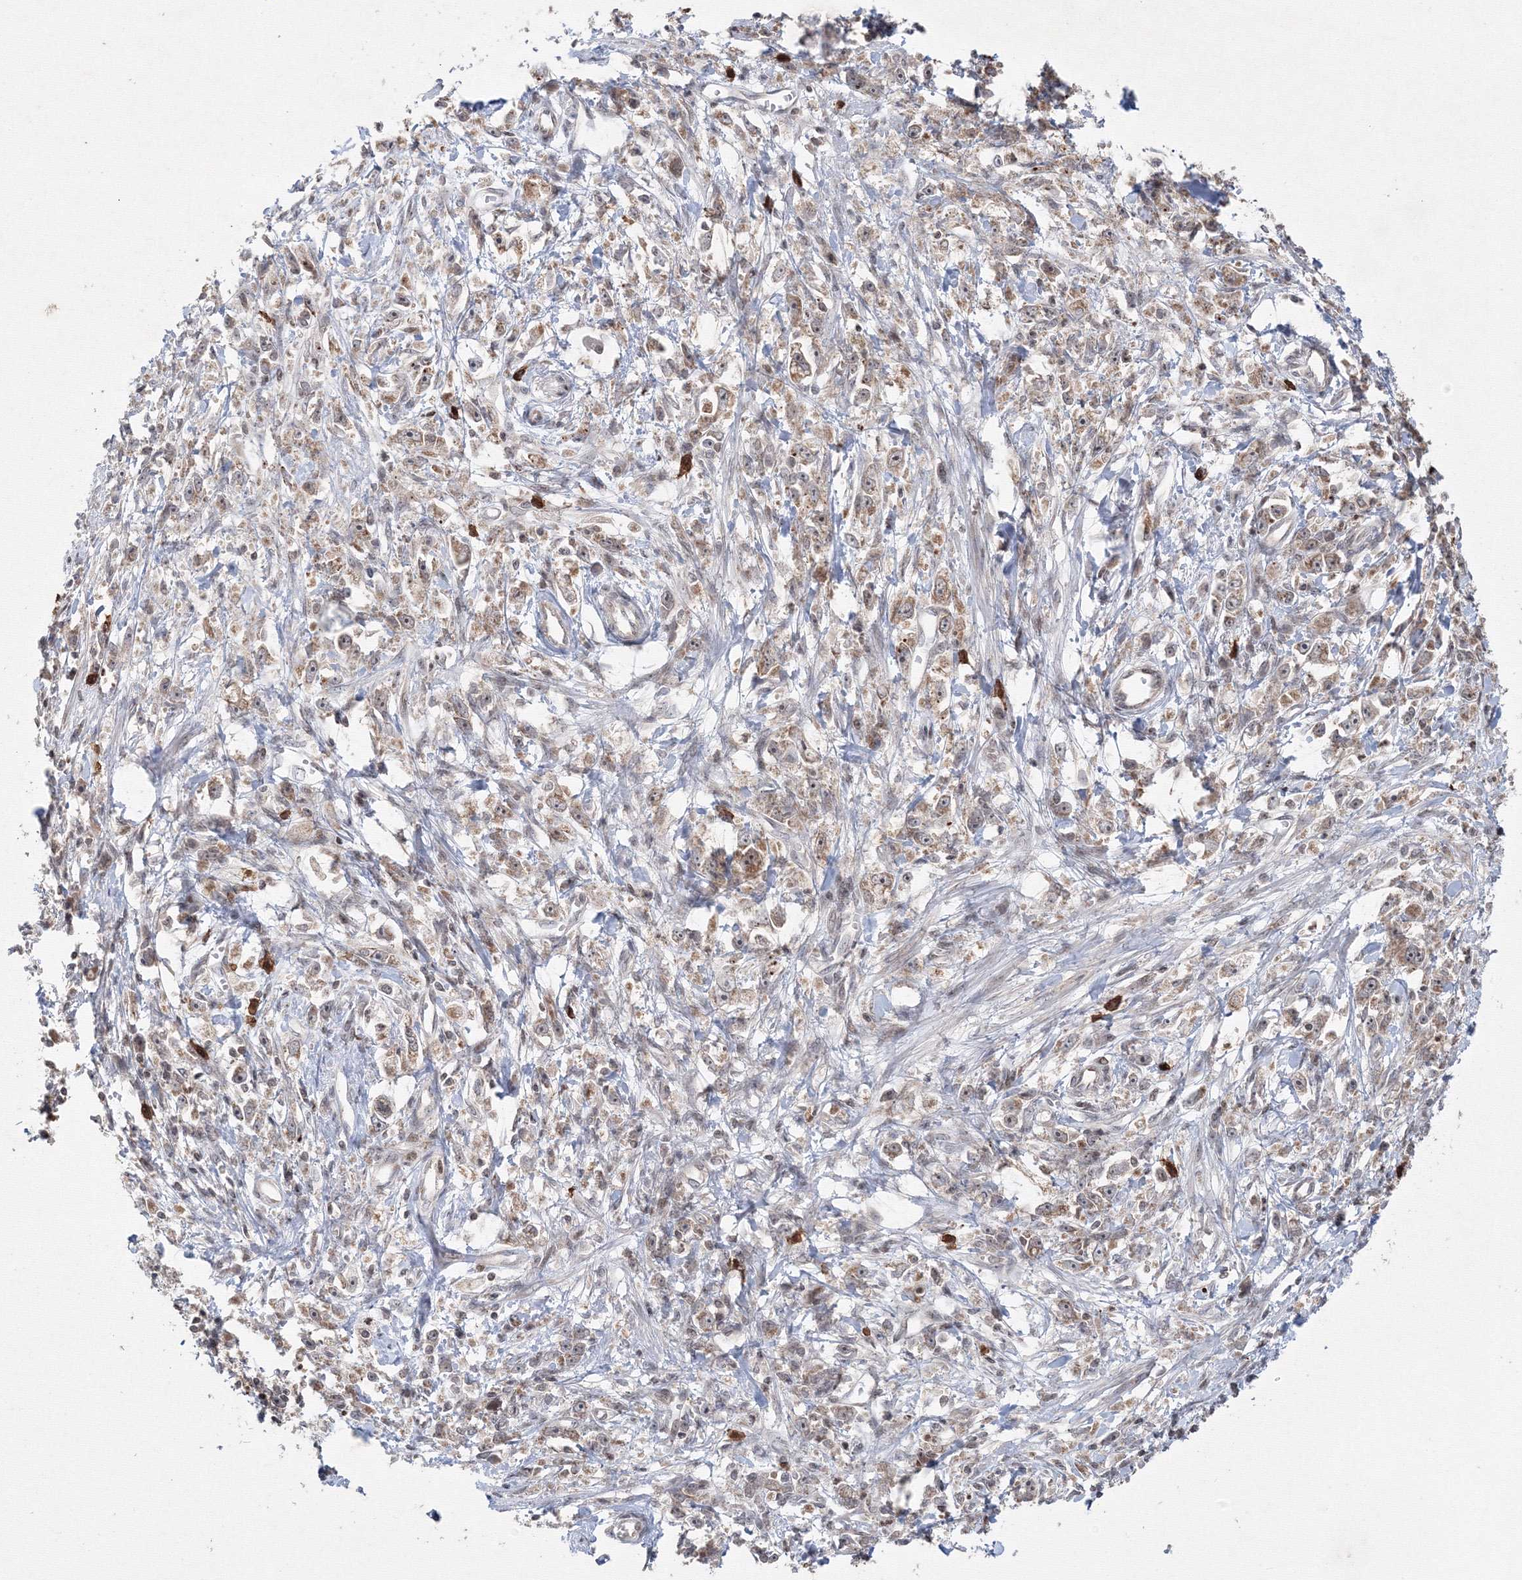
{"staining": {"intensity": "moderate", "quantity": ">75%", "location": "cytoplasmic/membranous"}, "tissue": "stomach cancer", "cell_type": "Tumor cells", "image_type": "cancer", "snomed": [{"axis": "morphology", "description": "Adenocarcinoma, NOS"}, {"axis": "topography", "description": "Stomach"}], "caption": "About >75% of tumor cells in stomach adenocarcinoma demonstrate moderate cytoplasmic/membranous protein expression as visualized by brown immunohistochemical staining.", "gene": "MKRN2", "patient": {"sex": "female", "age": 59}}